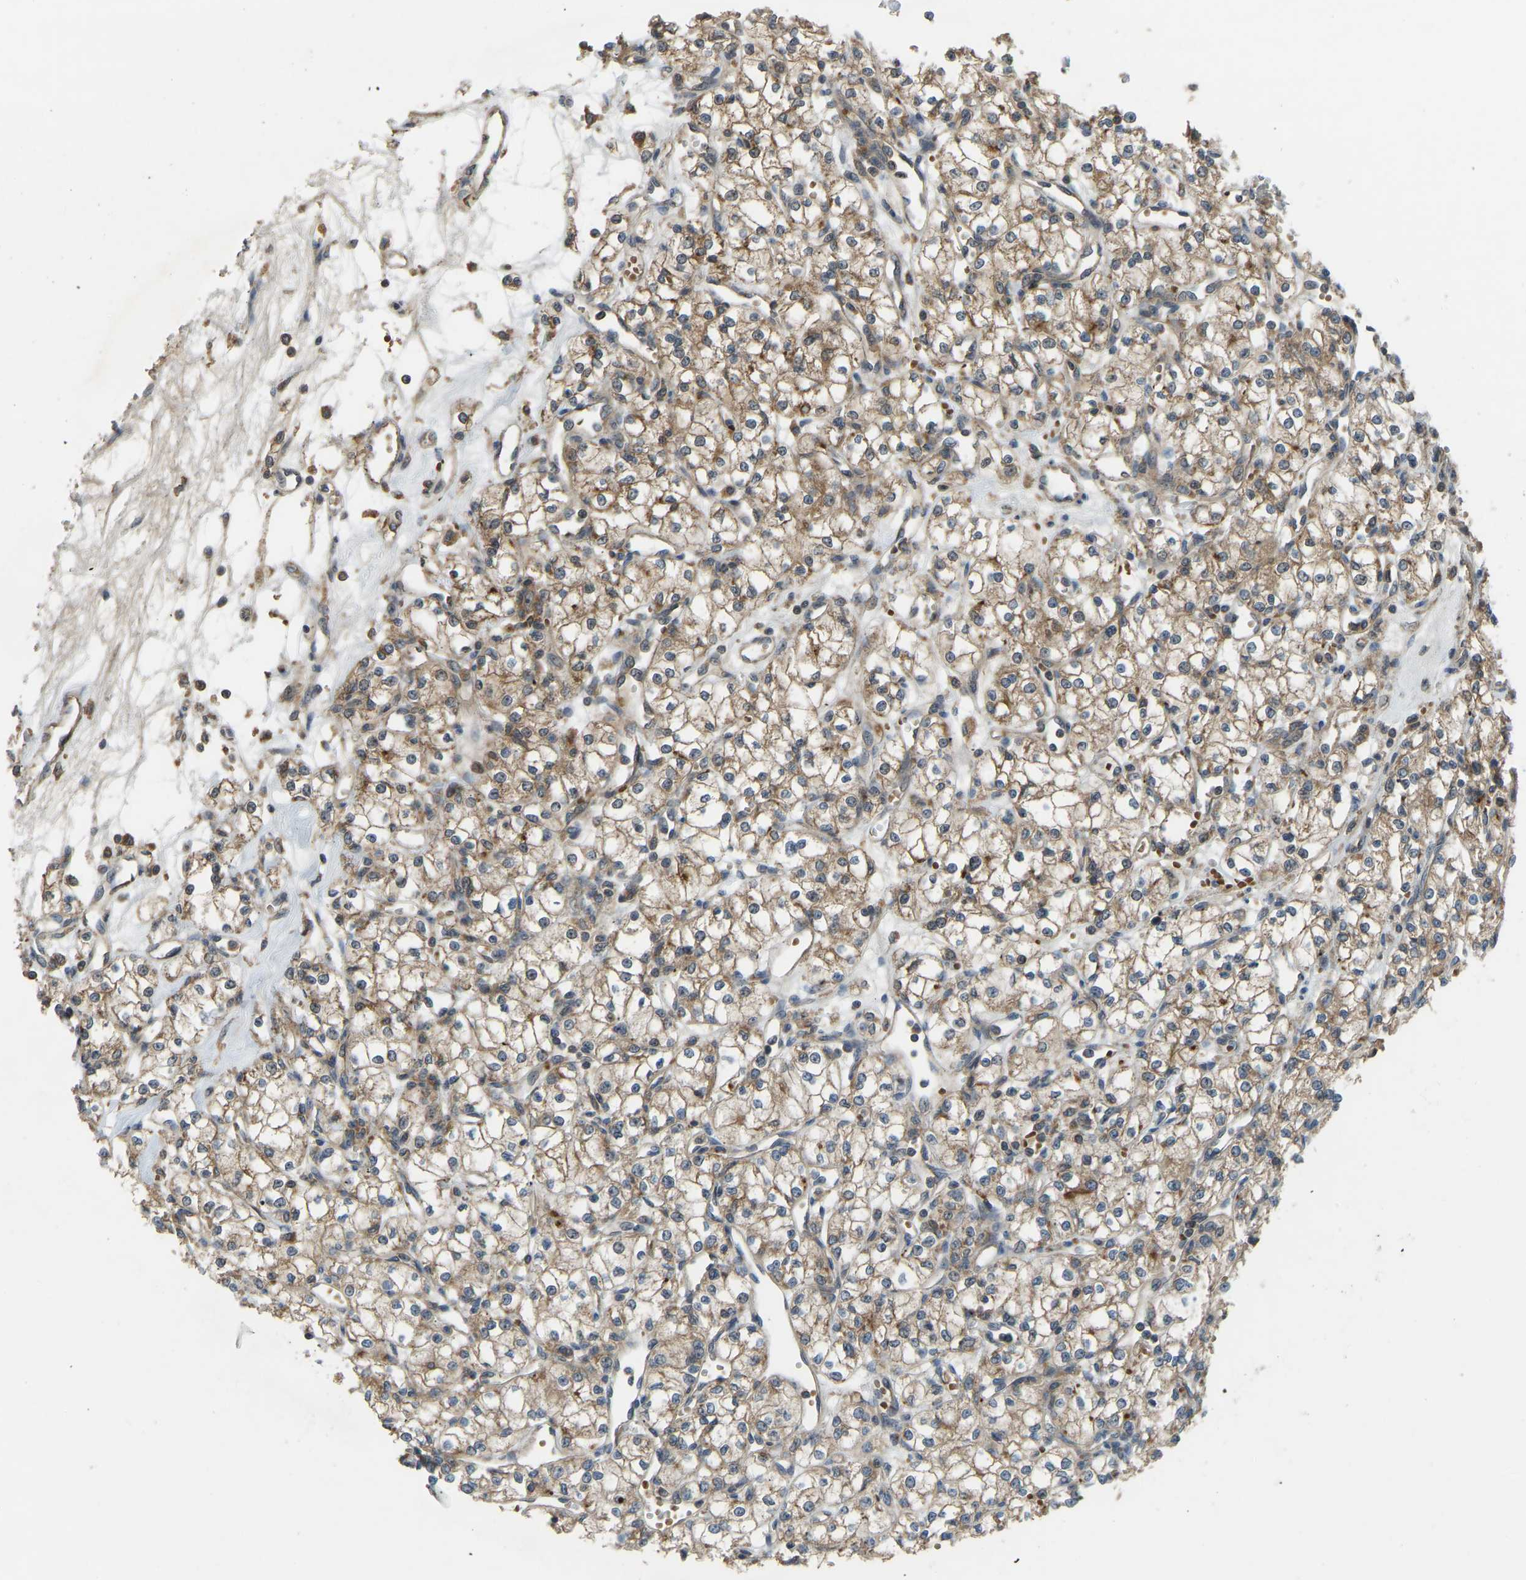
{"staining": {"intensity": "moderate", "quantity": ">75%", "location": "cytoplasmic/membranous"}, "tissue": "renal cancer", "cell_type": "Tumor cells", "image_type": "cancer", "snomed": [{"axis": "morphology", "description": "Adenocarcinoma, NOS"}, {"axis": "topography", "description": "Kidney"}], "caption": "Renal cancer (adenocarcinoma) was stained to show a protein in brown. There is medium levels of moderate cytoplasmic/membranous expression in about >75% of tumor cells.", "gene": "ZNF71", "patient": {"sex": "male", "age": 59}}